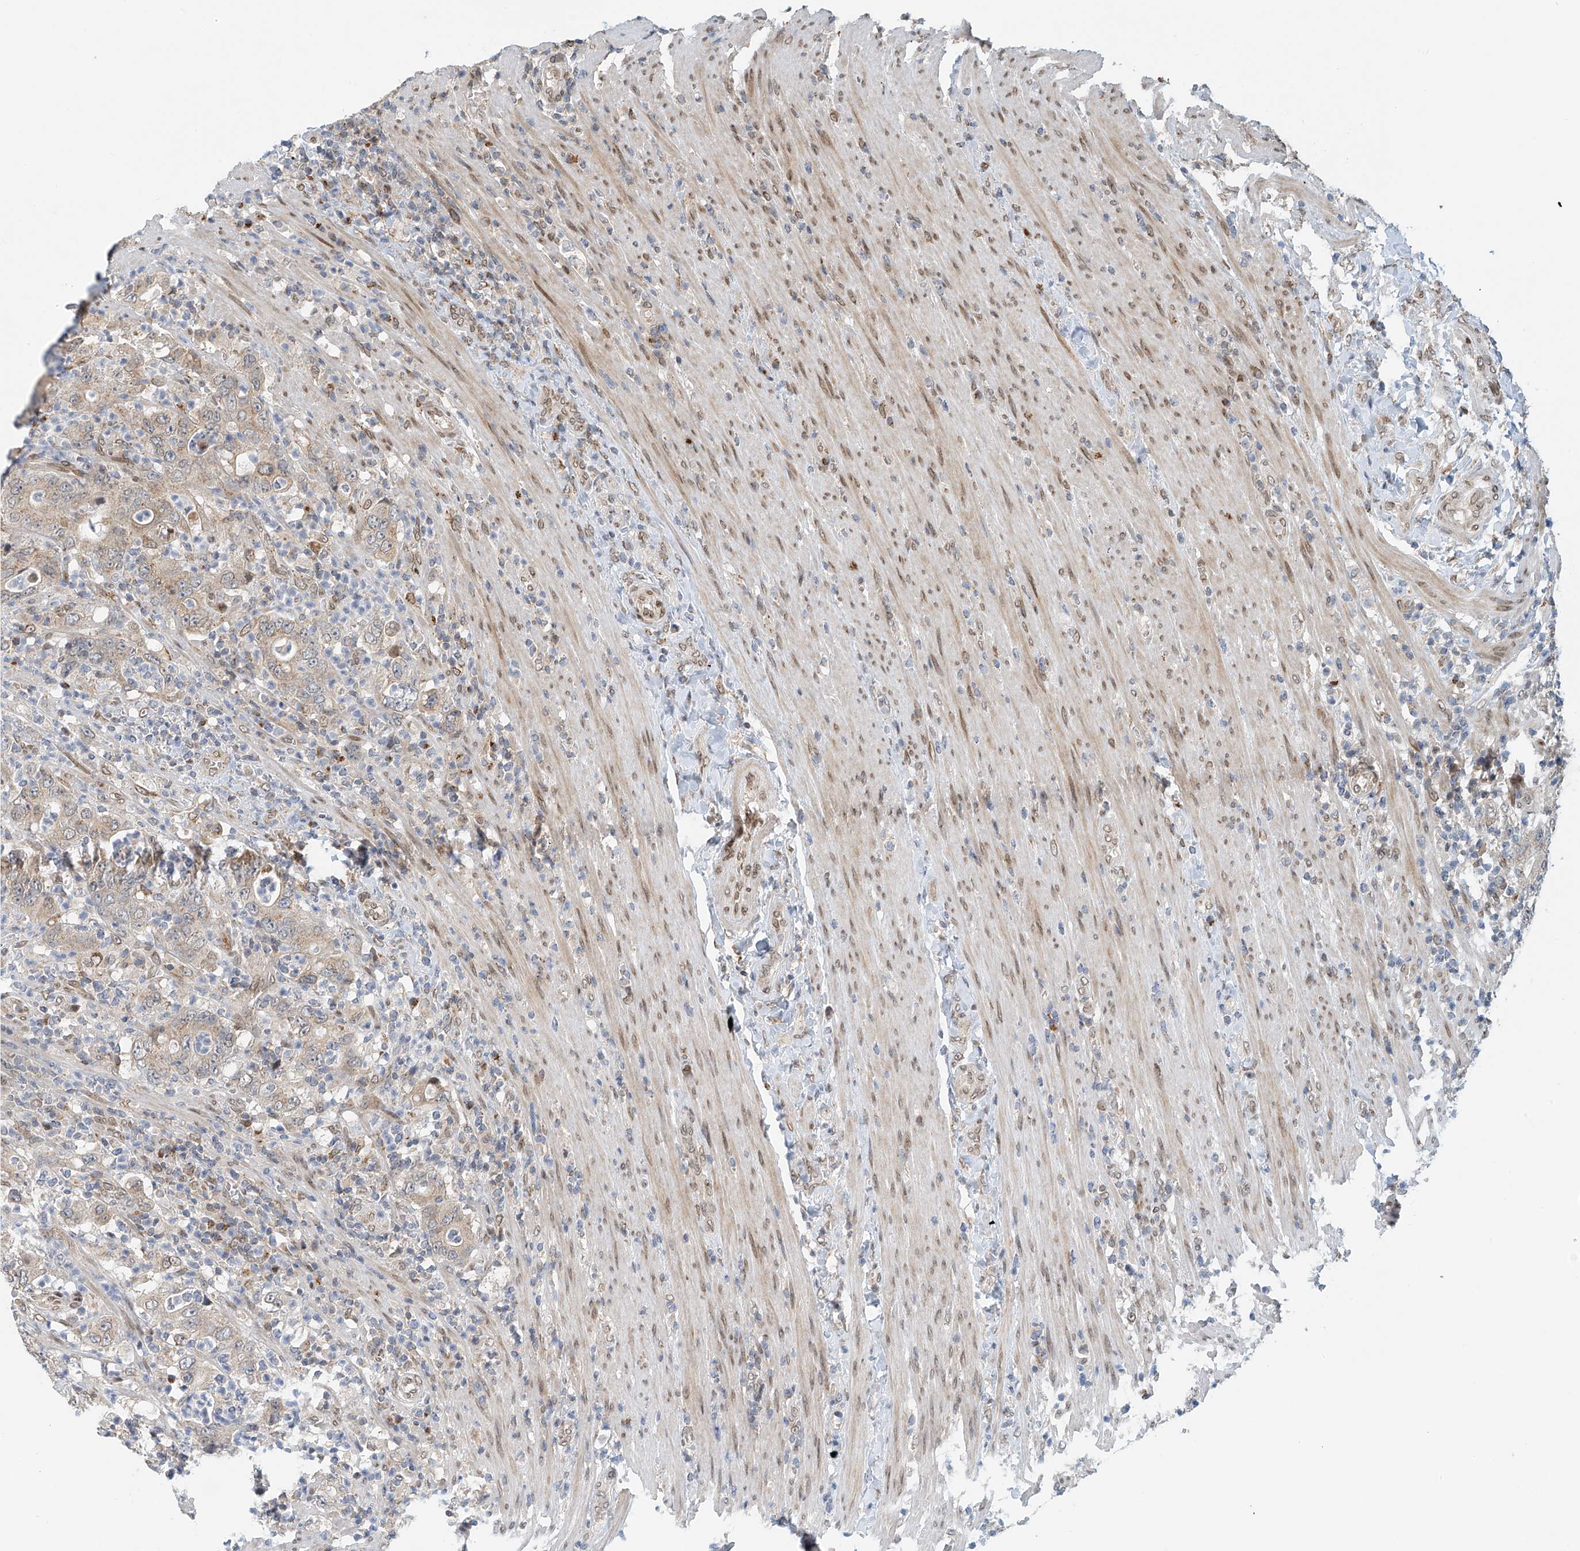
{"staining": {"intensity": "weak", "quantity": "25%-75%", "location": "cytoplasmic/membranous"}, "tissue": "colorectal cancer", "cell_type": "Tumor cells", "image_type": "cancer", "snomed": [{"axis": "morphology", "description": "Adenocarcinoma, NOS"}, {"axis": "topography", "description": "Colon"}], "caption": "The immunohistochemical stain labels weak cytoplasmic/membranous positivity in tumor cells of colorectal cancer tissue.", "gene": "STARD9", "patient": {"sex": "female", "age": 75}}